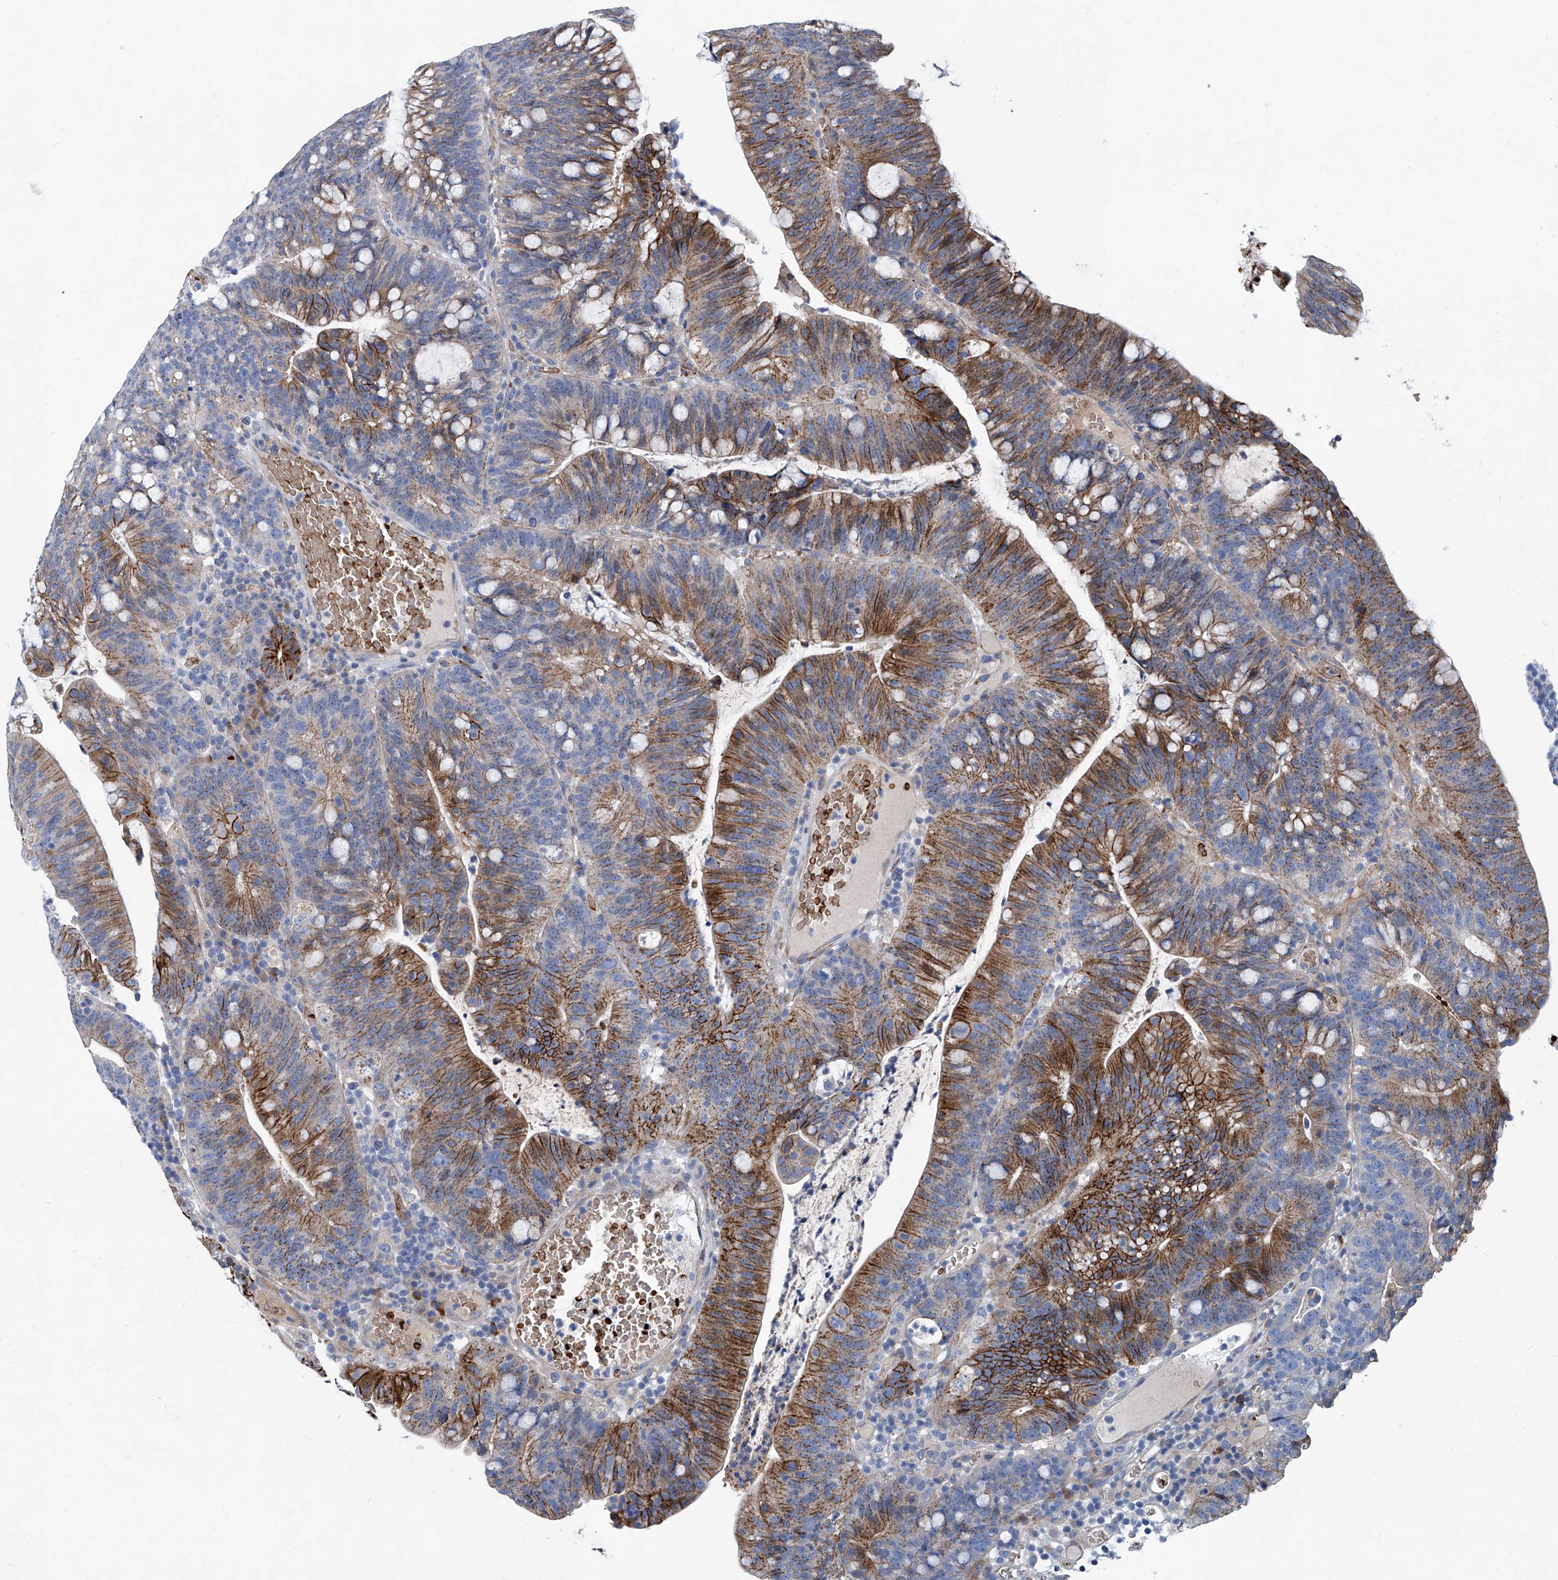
{"staining": {"intensity": "moderate", "quantity": ">75%", "location": "cytoplasmic/membranous"}, "tissue": "colorectal cancer", "cell_type": "Tumor cells", "image_type": "cancer", "snomed": [{"axis": "morphology", "description": "Adenocarcinoma, NOS"}, {"axis": "topography", "description": "Colon"}], "caption": "DAB (3,3'-diaminobenzidine) immunohistochemical staining of colorectal adenocarcinoma reveals moderate cytoplasmic/membranous protein staining in approximately >75% of tumor cells.", "gene": "FPR2", "patient": {"sex": "female", "age": 66}}